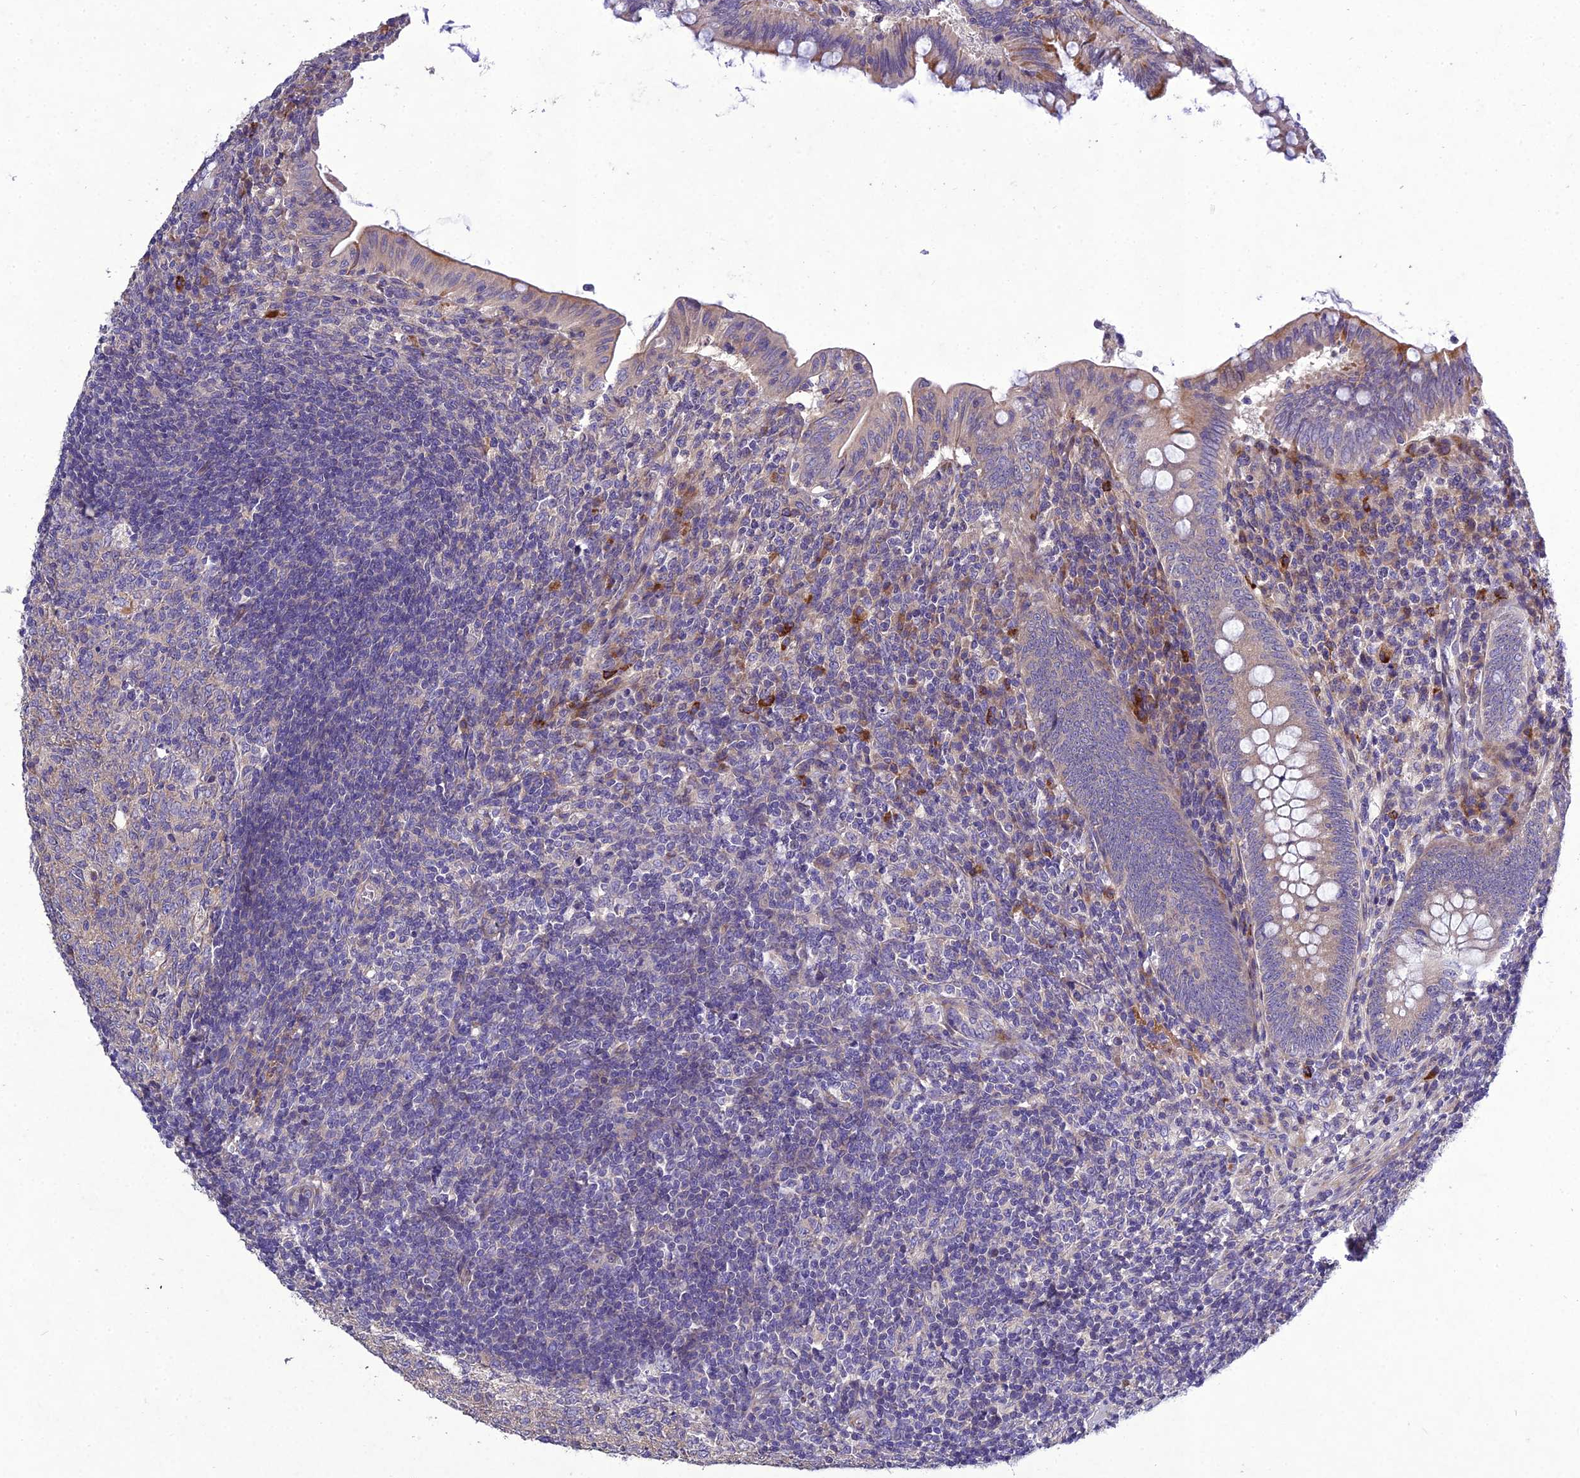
{"staining": {"intensity": "moderate", "quantity": "<25%", "location": "cytoplasmic/membranous"}, "tissue": "appendix", "cell_type": "Glandular cells", "image_type": "normal", "snomed": [{"axis": "morphology", "description": "Normal tissue, NOS"}, {"axis": "topography", "description": "Appendix"}], "caption": "Protein staining of benign appendix displays moderate cytoplasmic/membranous positivity in about <25% of glandular cells.", "gene": "ADIPOR2", "patient": {"sex": "male", "age": 14}}